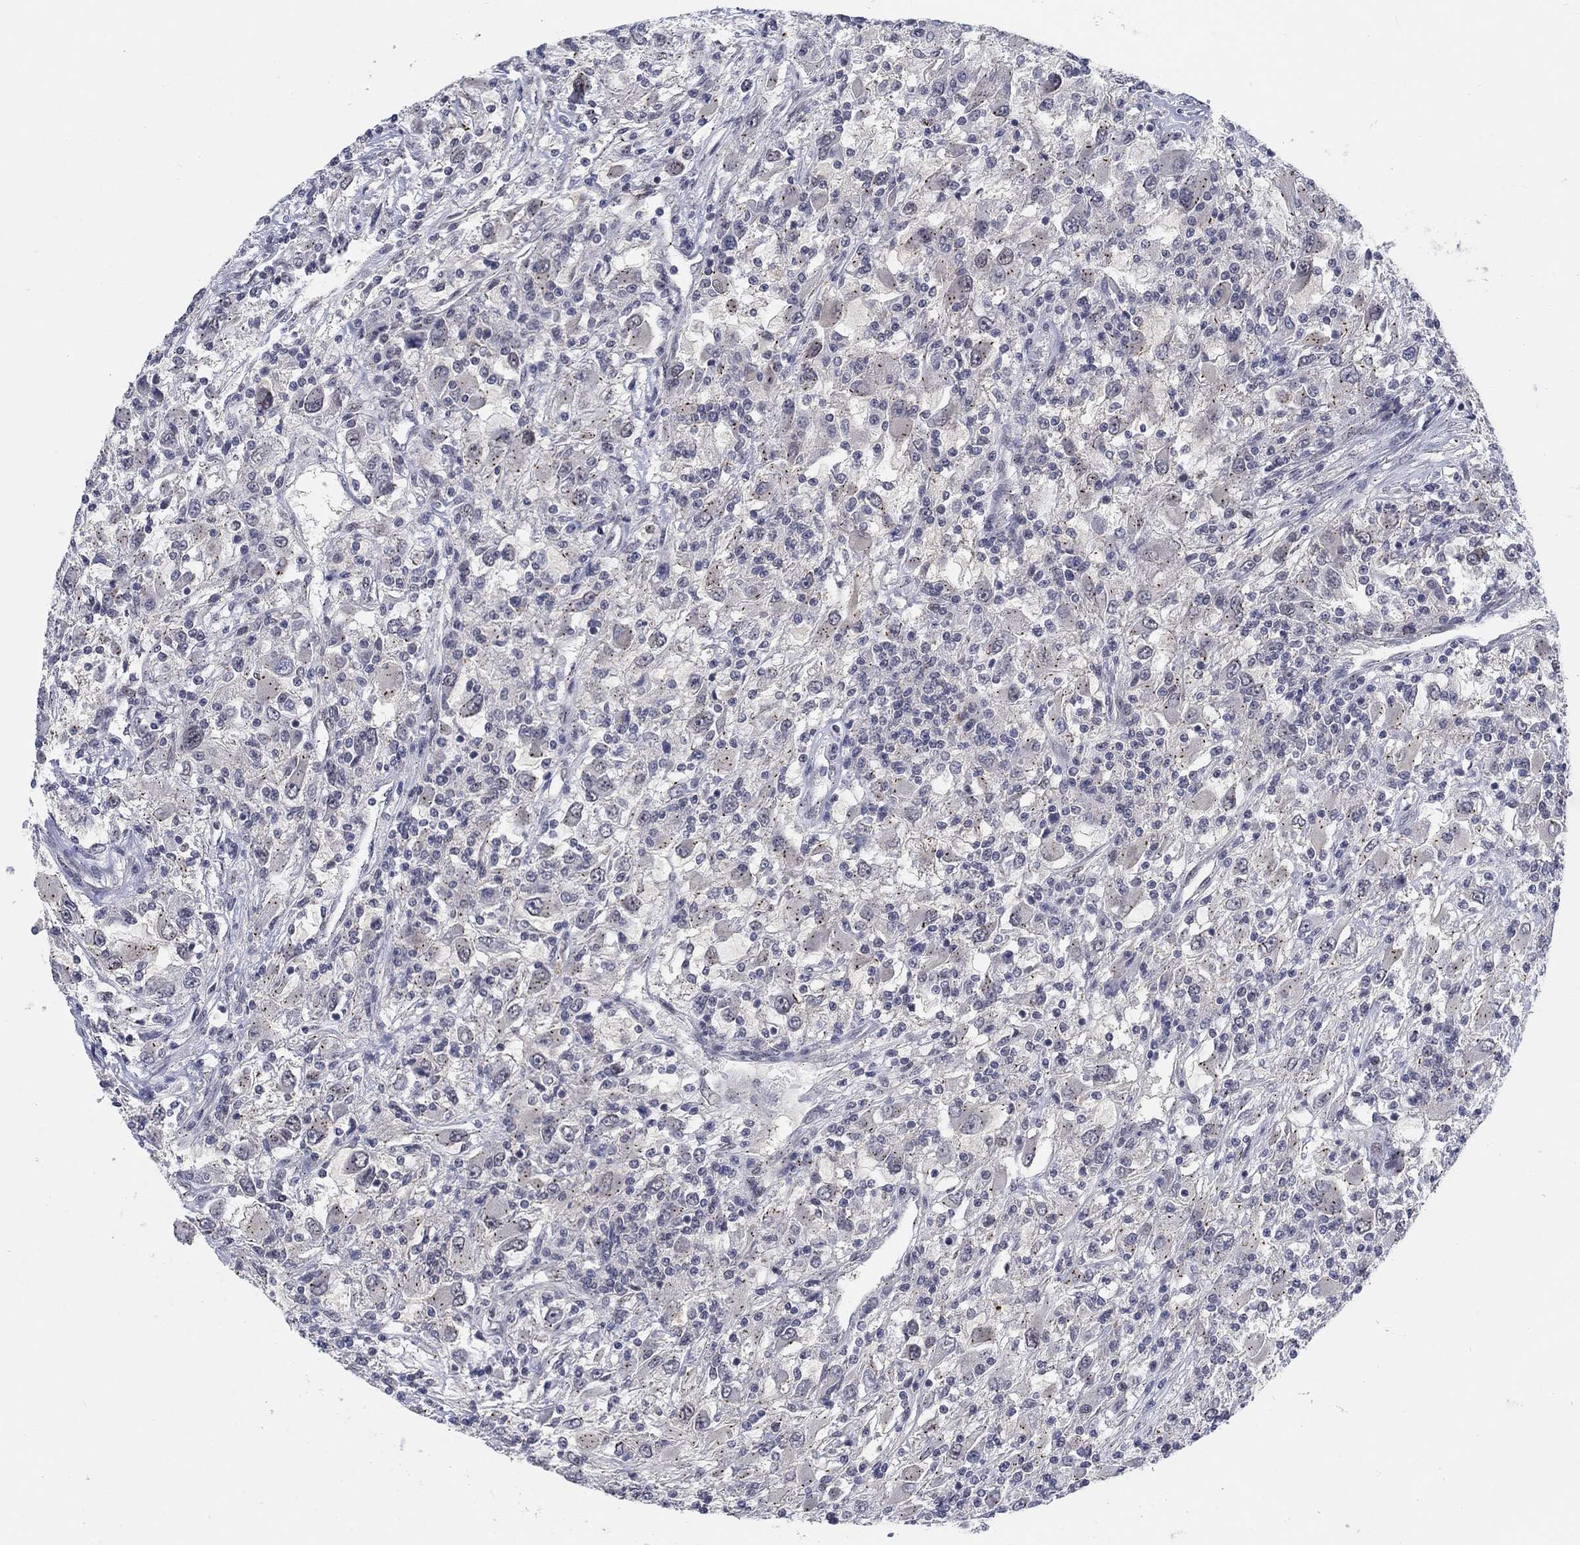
{"staining": {"intensity": "moderate", "quantity": "25%-75%", "location": "cytoplasmic/membranous"}, "tissue": "renal cancer", "cell_type": "Tumor cells", "image_type": "cancer", "snomed": [{"axis": "morphology", "description": "Adenocarcinoma, NOS"}, {"axis": "topography", "description": "Kidney"}], "caption": "A brown stain shows moderate cytoplasmic/membranous staining of a protein in human renal adenocarcinoma tumor cells.", "gene": "SH3RF1", "patient": {"sex": "female", "age": 67}}